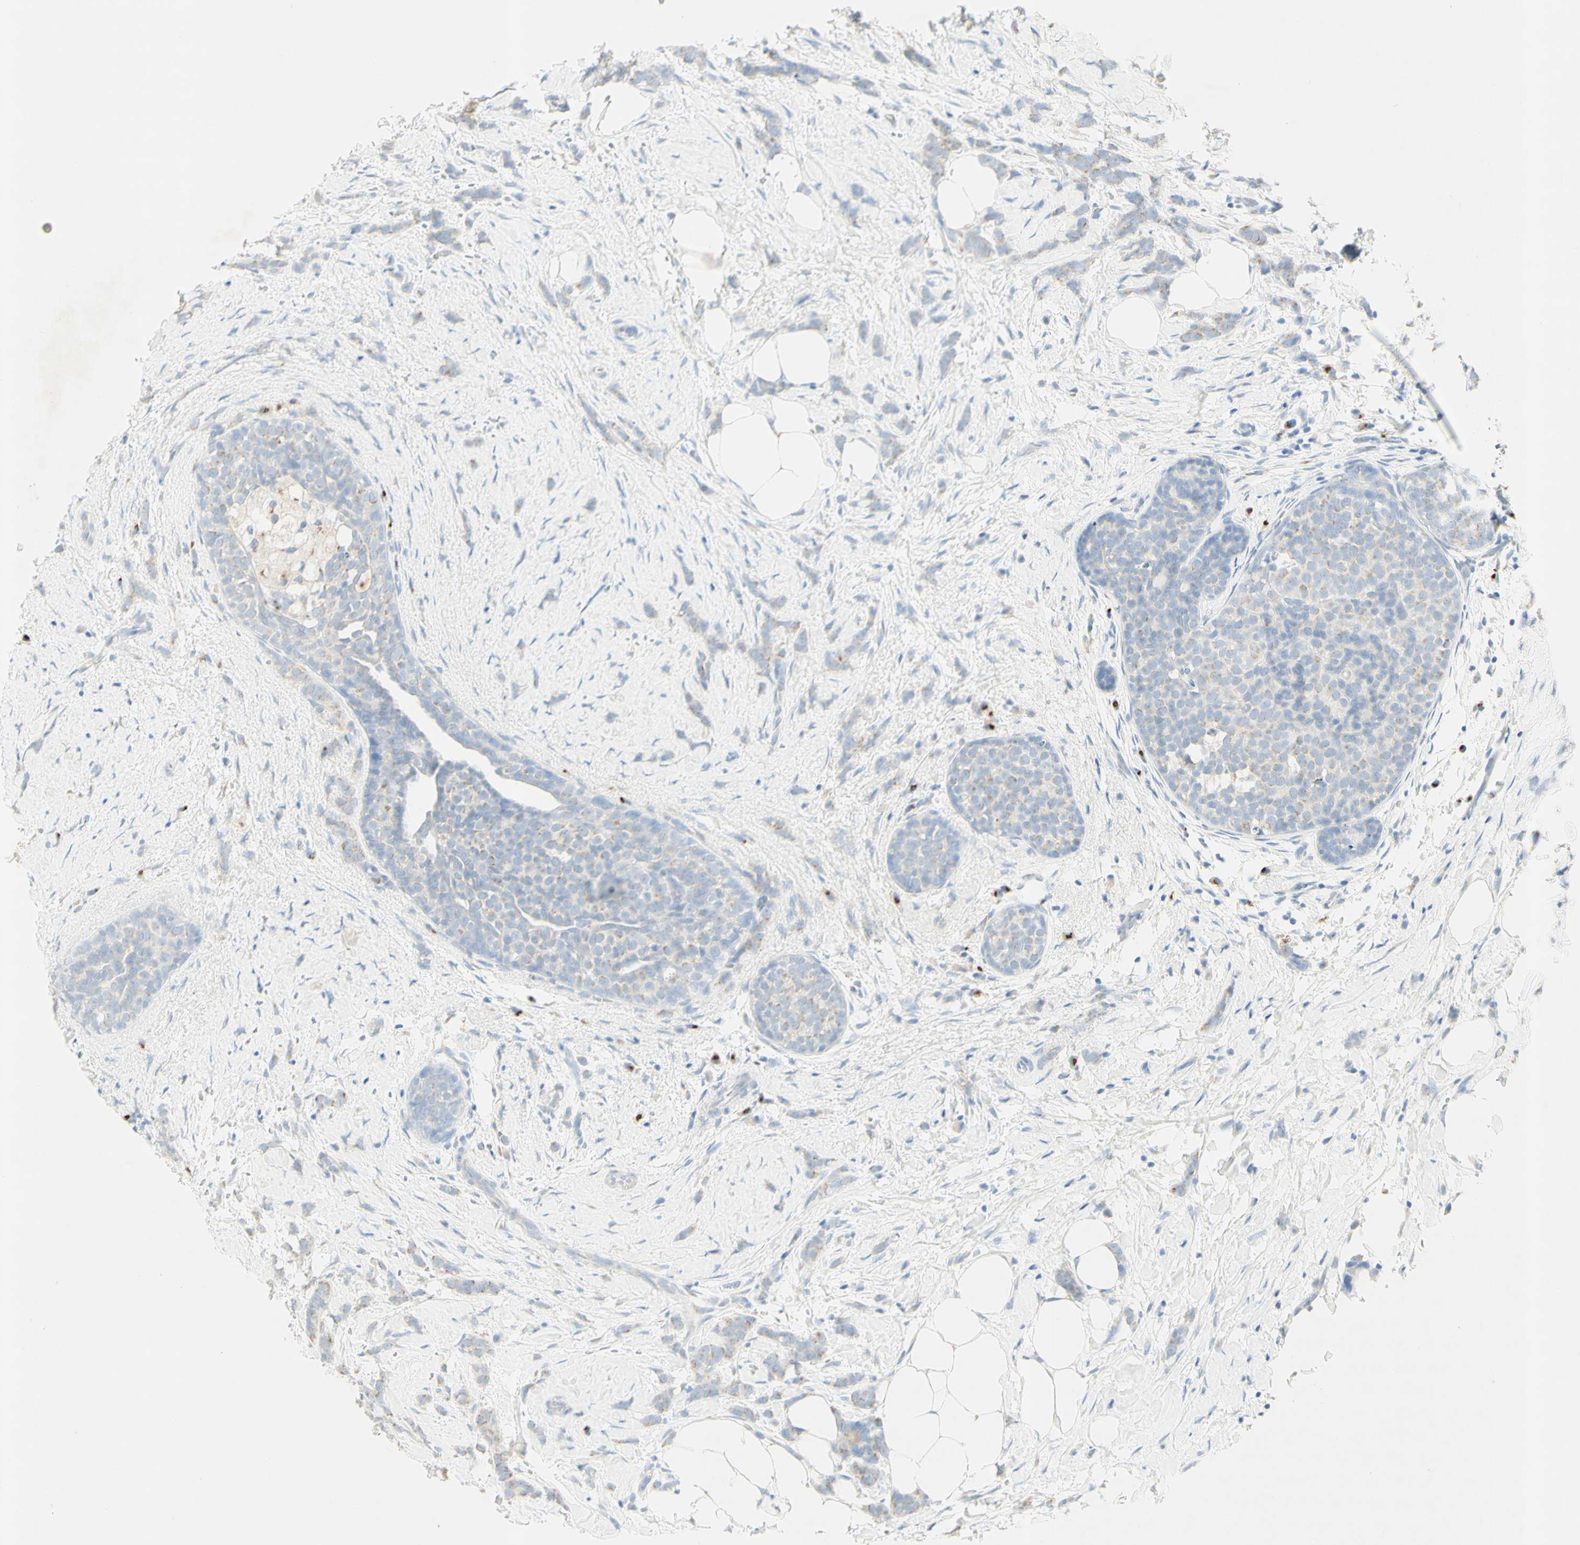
{"staining": {"intensity": "weak", "quantity": "<25%", "location": "cytoplasmic/membranous"}, "tissue": "breast cancer", "cell_type": "Tumor cells", "image_type": "cancer", "snomed": [{"axis": "morphology", "description": "Lobular carcinoma, in situ"}, {"axis": "morphology", "description": "Lobular carcinoma"}, {"axis": "topography", "description": "Breast"}], "caption": "Breast cancer was stained to show a protein in brown. There is no significant expression in tumor cells.", "gene": "MANEA", "patient": {"sex": "female", "age": 41}}